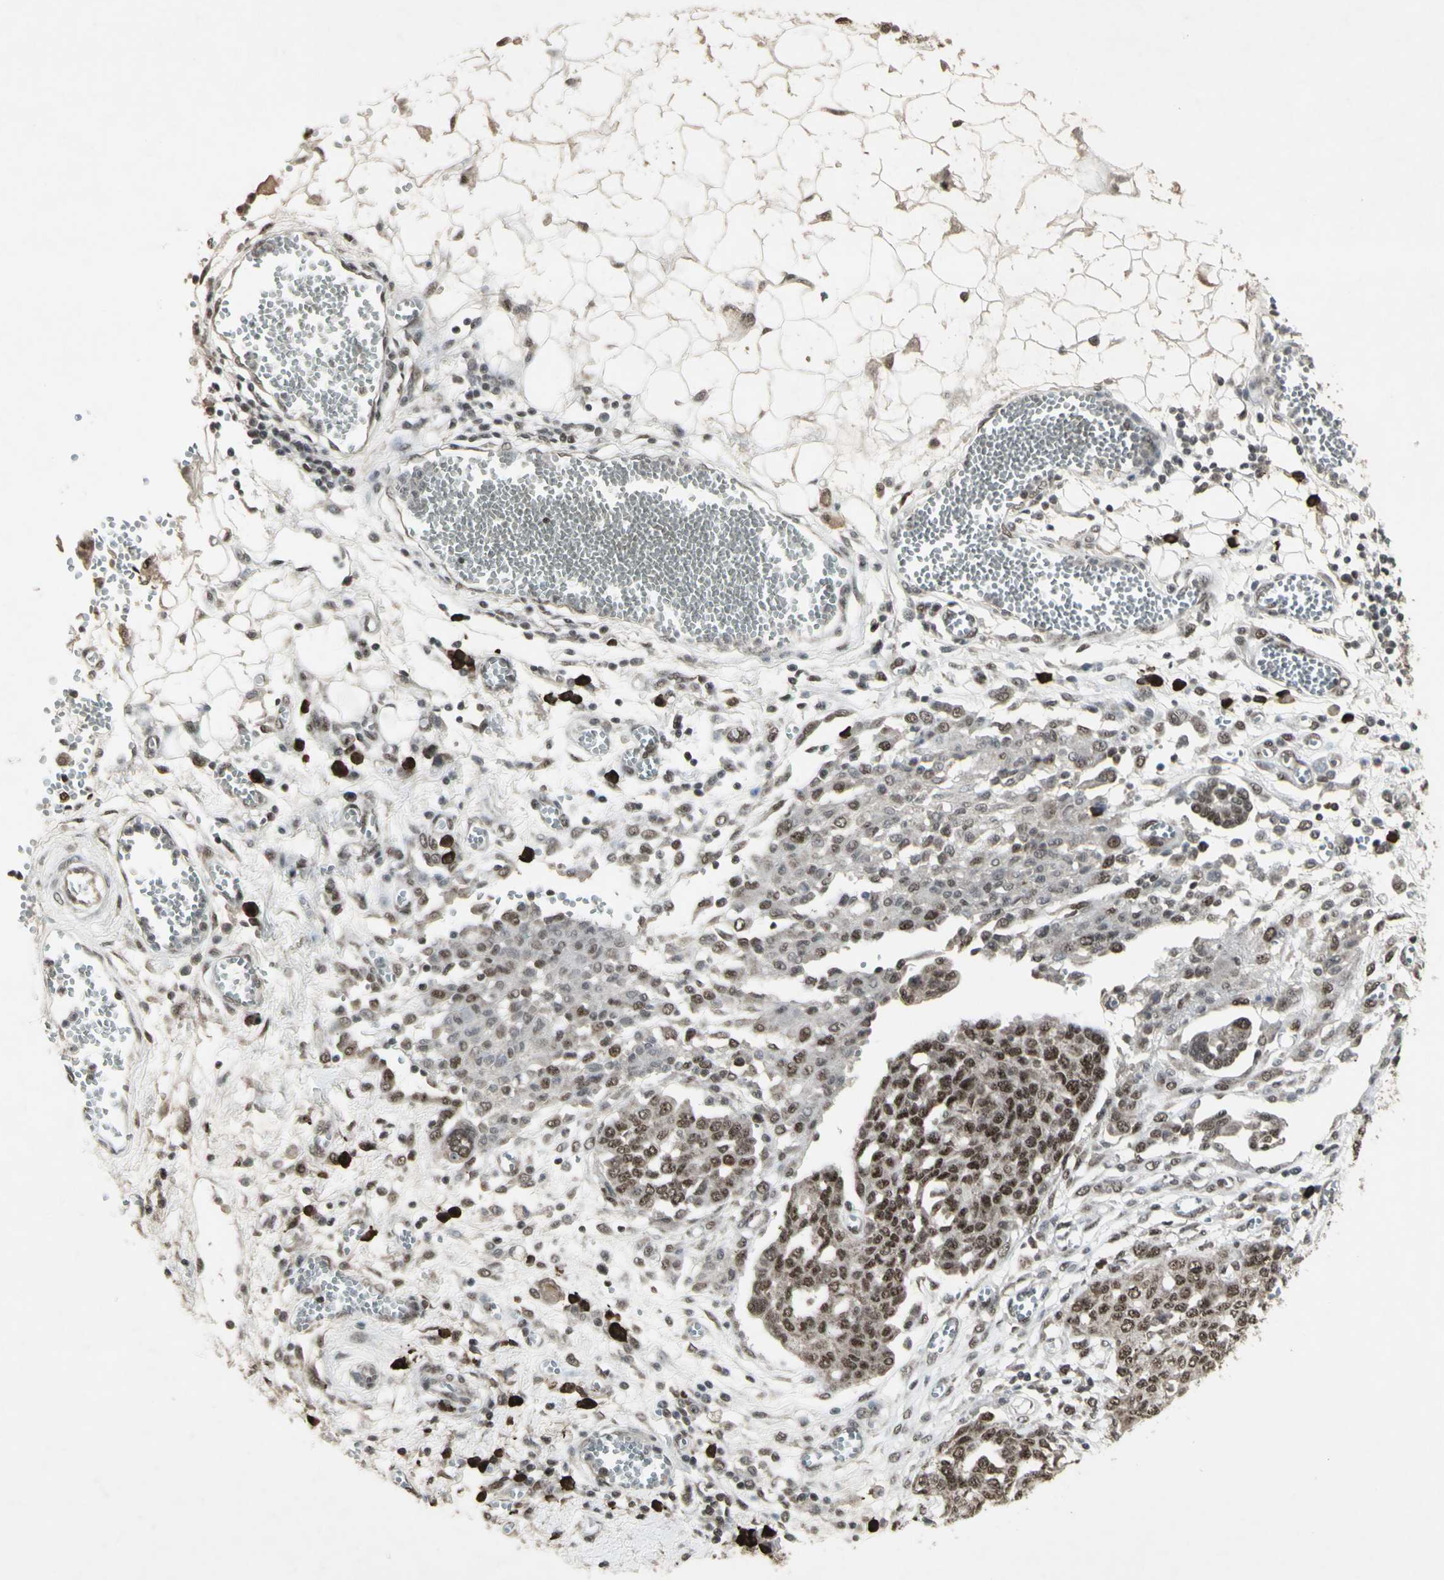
{"staining": {"intensity": "moderate", "quantity": ">75%", "location": "nuclear"}, "tissue": "ovarian cancer", "cell_type": "Tumor cells", "image_type": "cancer", "snomed": [{"axis": "morphology", "description": "Cystadenocarcinoma, serous, NOS"}, {"axis": "topography", "description": "Soft tissue"}, {"axis": "topography", "description": "Ovary"}], "caption": "Ovarian cancer (serous cystadenocarcinoma) tissue exhibits moderate nuclear staining in about >75% of tumor cells (DAB = brown stain, brightfield microscopy at high magnification).", "gene": "CCNT1", "patient": {"sex": "female", "age": 57}}